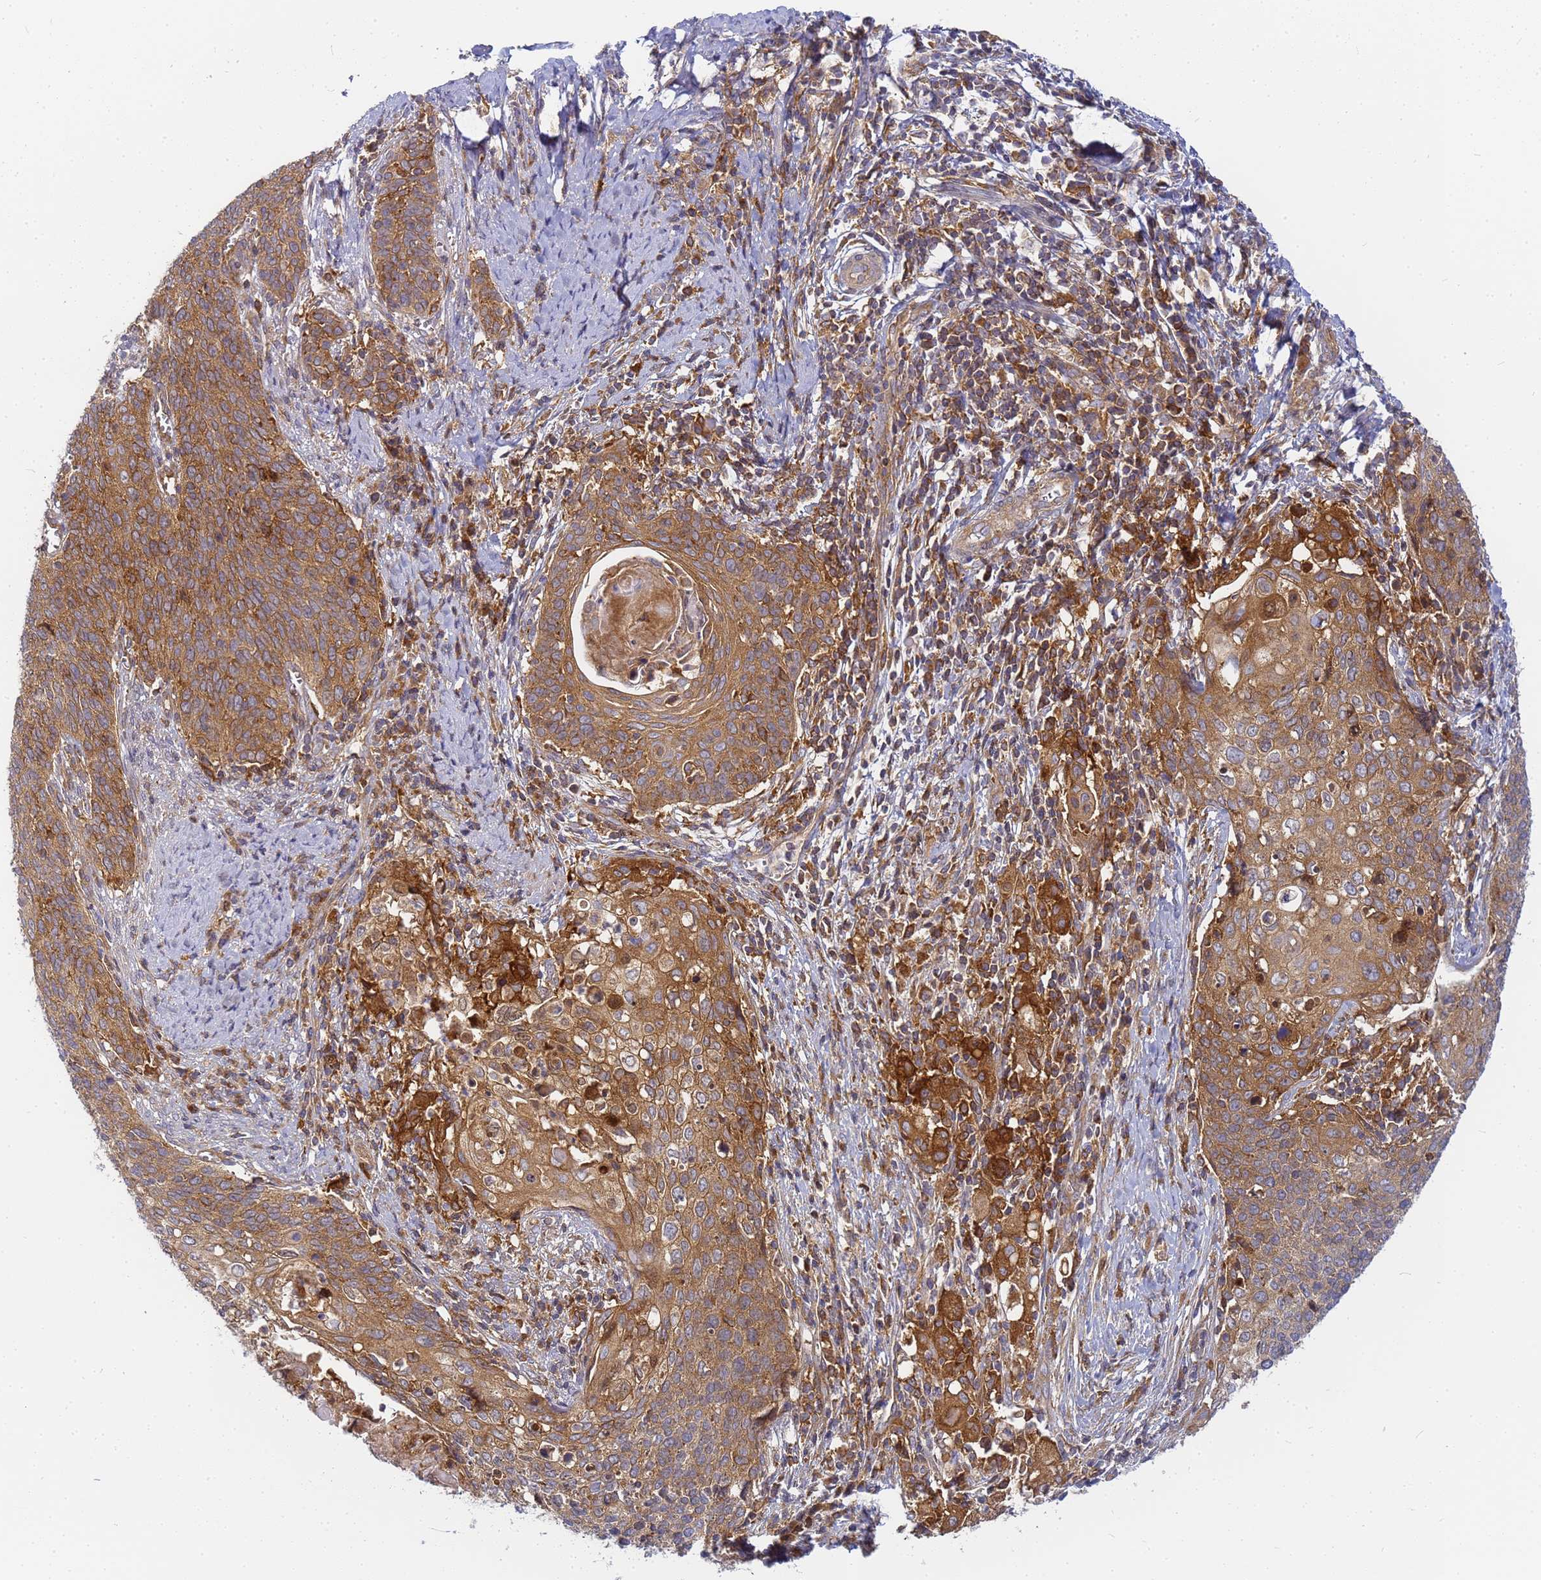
{"staining": {"intensity": "moderate", "quantity": ">75%", "location": "cytoplasmic/membranous"}, "tissue": "cervical cancer", "cell_type": "Tumor cells", "image_type": "cancer", "snomed": [{"axis": "morphology", "description": "Squamous cell carcinoma, NOS"}, {"axis": "topography", "description": "Cervix"}], "caption": "Tumor cells display medium levels of moderate cytoplasmic/membranous staining in approximately >75% of cells in human squamous cell carcinoma (cervical). Nuclei are stained in blue.", "gene": "CHM", "patient": {"sex": "female", "age": 39}}